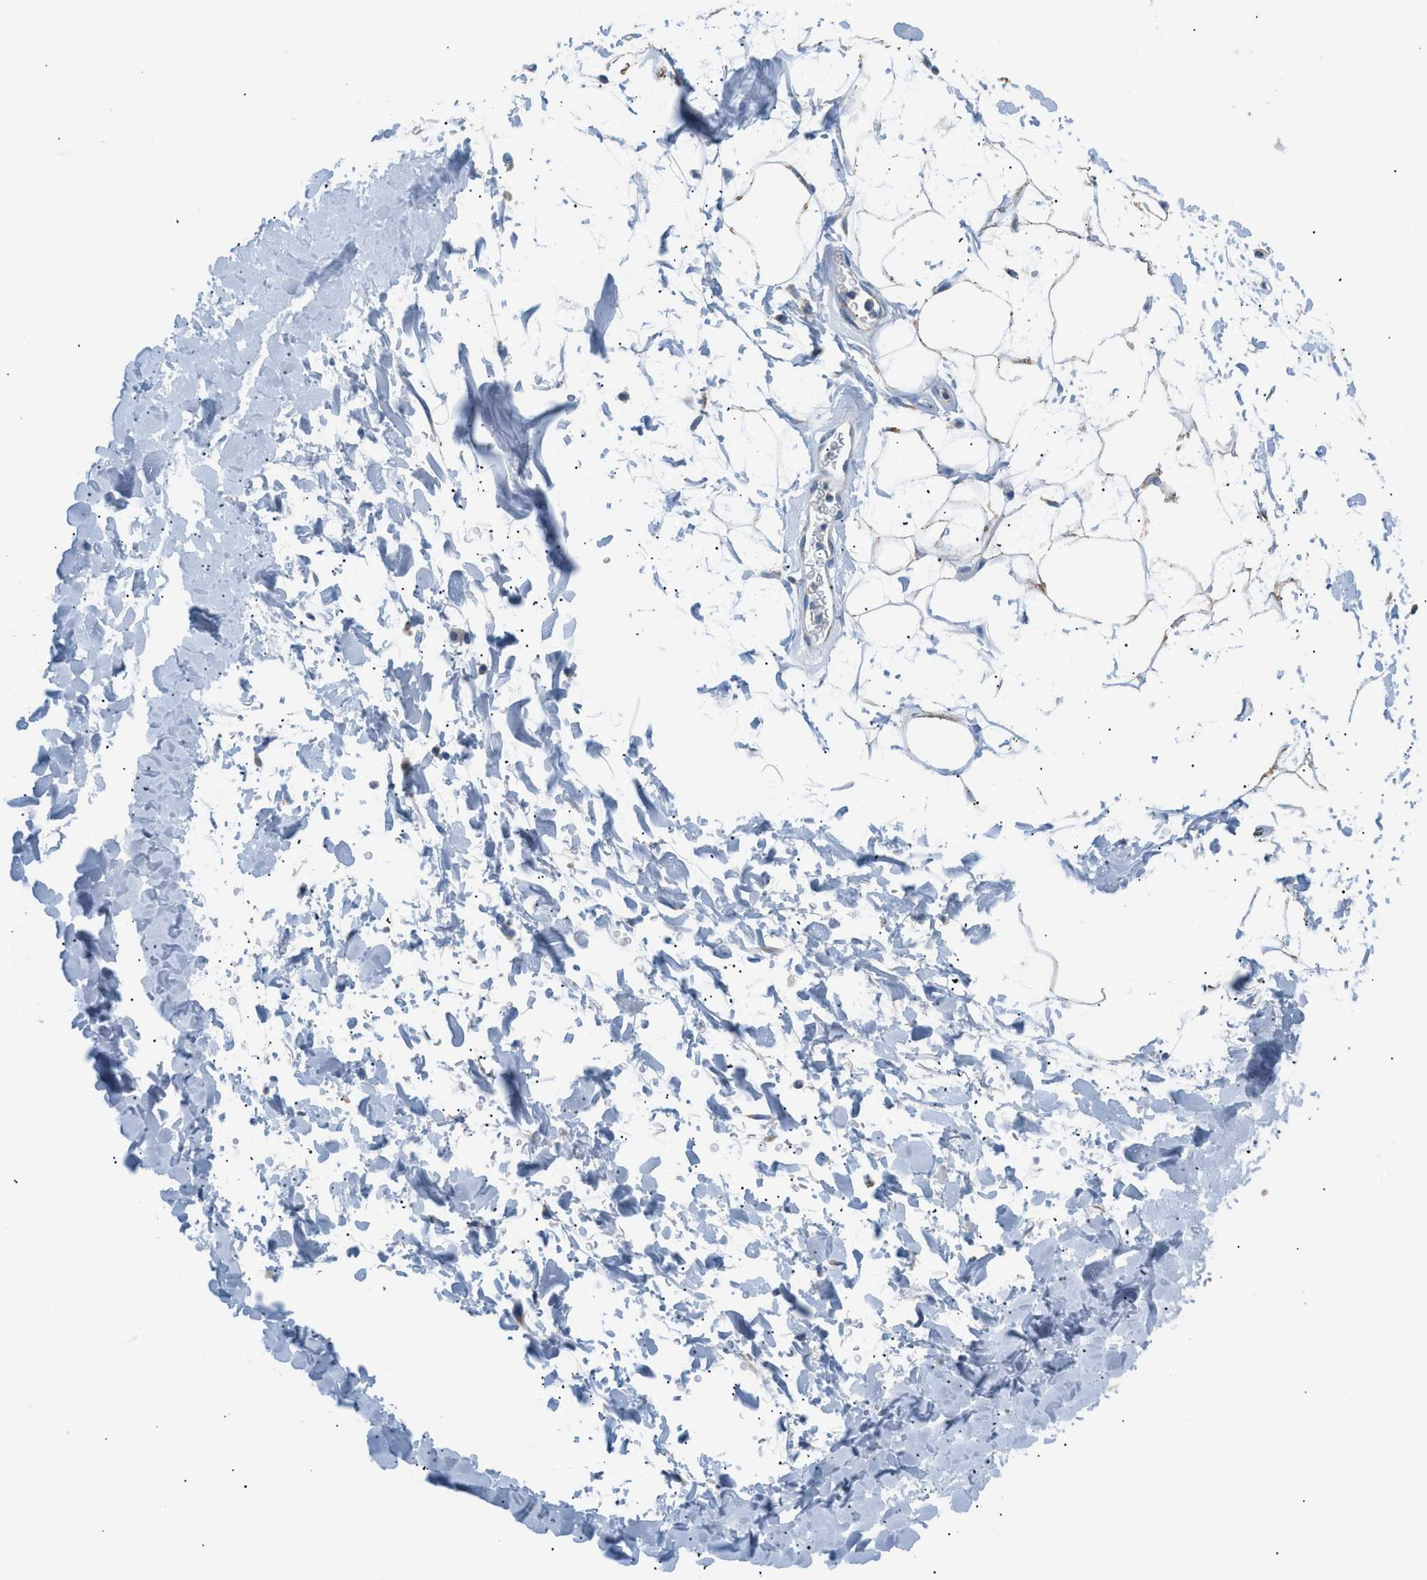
{"staining": {"intensity": "weak", "quantity": "<25%", "location": "cytoplasmic/membranous"}, "tissue": "adipose tissue", "cell_type": "Adipocytes", "image_type": "normal", "snomed": [{"axis": "morphology", "description": "Normal tissue, NOS"}, {"axis": "topography", "description": "Soft tissue"}], "caption": "Histopathology image shows no significant protein positivity in adipocytes of normal adipose tissue.", "gene": "ILDR1", "patient": {"sex": "male", "age": 72}}